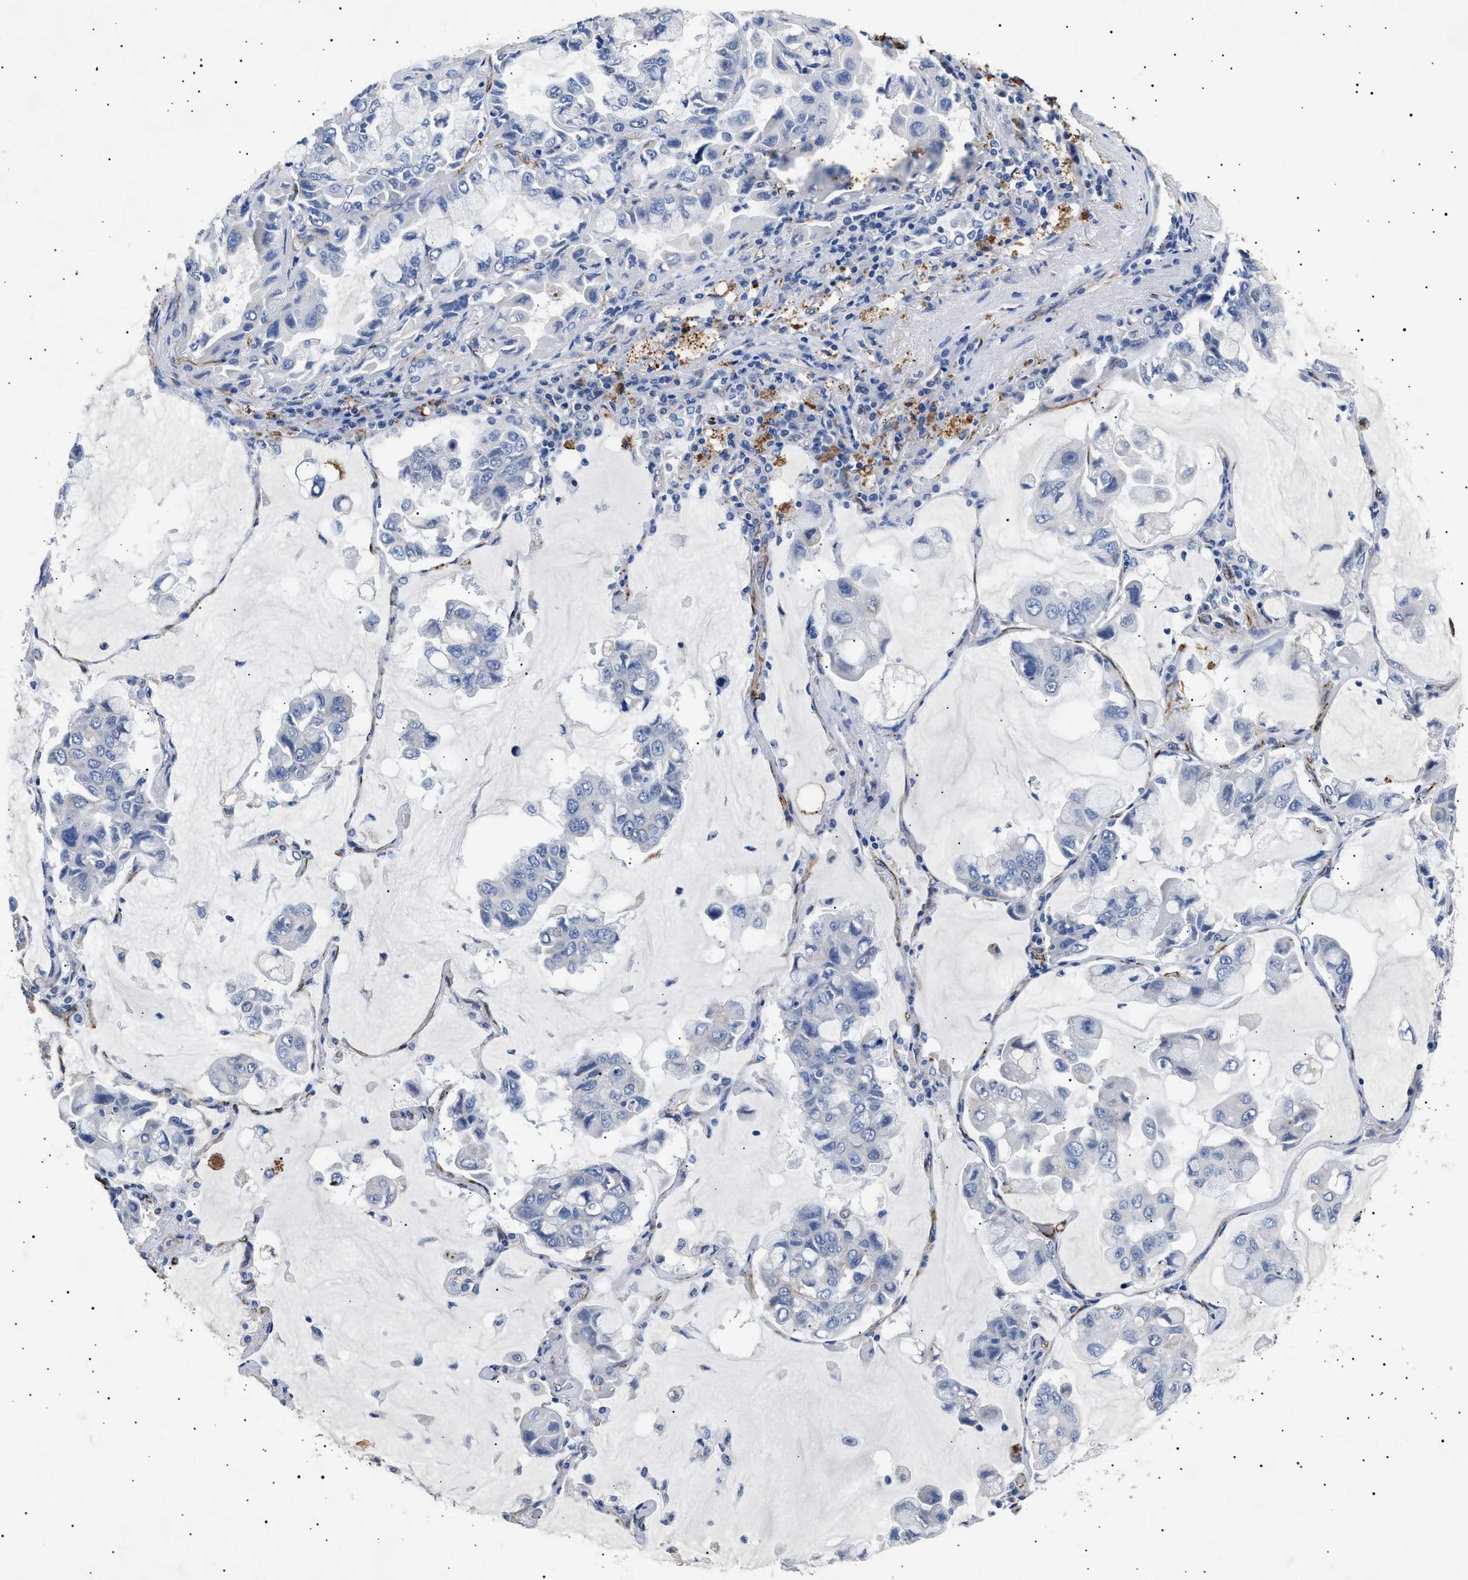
{"staining": {"intensity": "negative", "quantity": "none", "location": "none"}, "tissue": "lung cancer", "cell_type": "Tumor cells", "image_type": "cancer", "snomed": [{"axis": "morphology", "description": "Adenocarcinoma, NOS"}, {"axis": "topography", "description": "Lung"}], "caption": "The micrograph exhibits no staining of tumor cells in lung cancer. Nuclei are stained in blue.", "gene": "OLFML2A", "patient": {"sex": "male", "age": 64}}